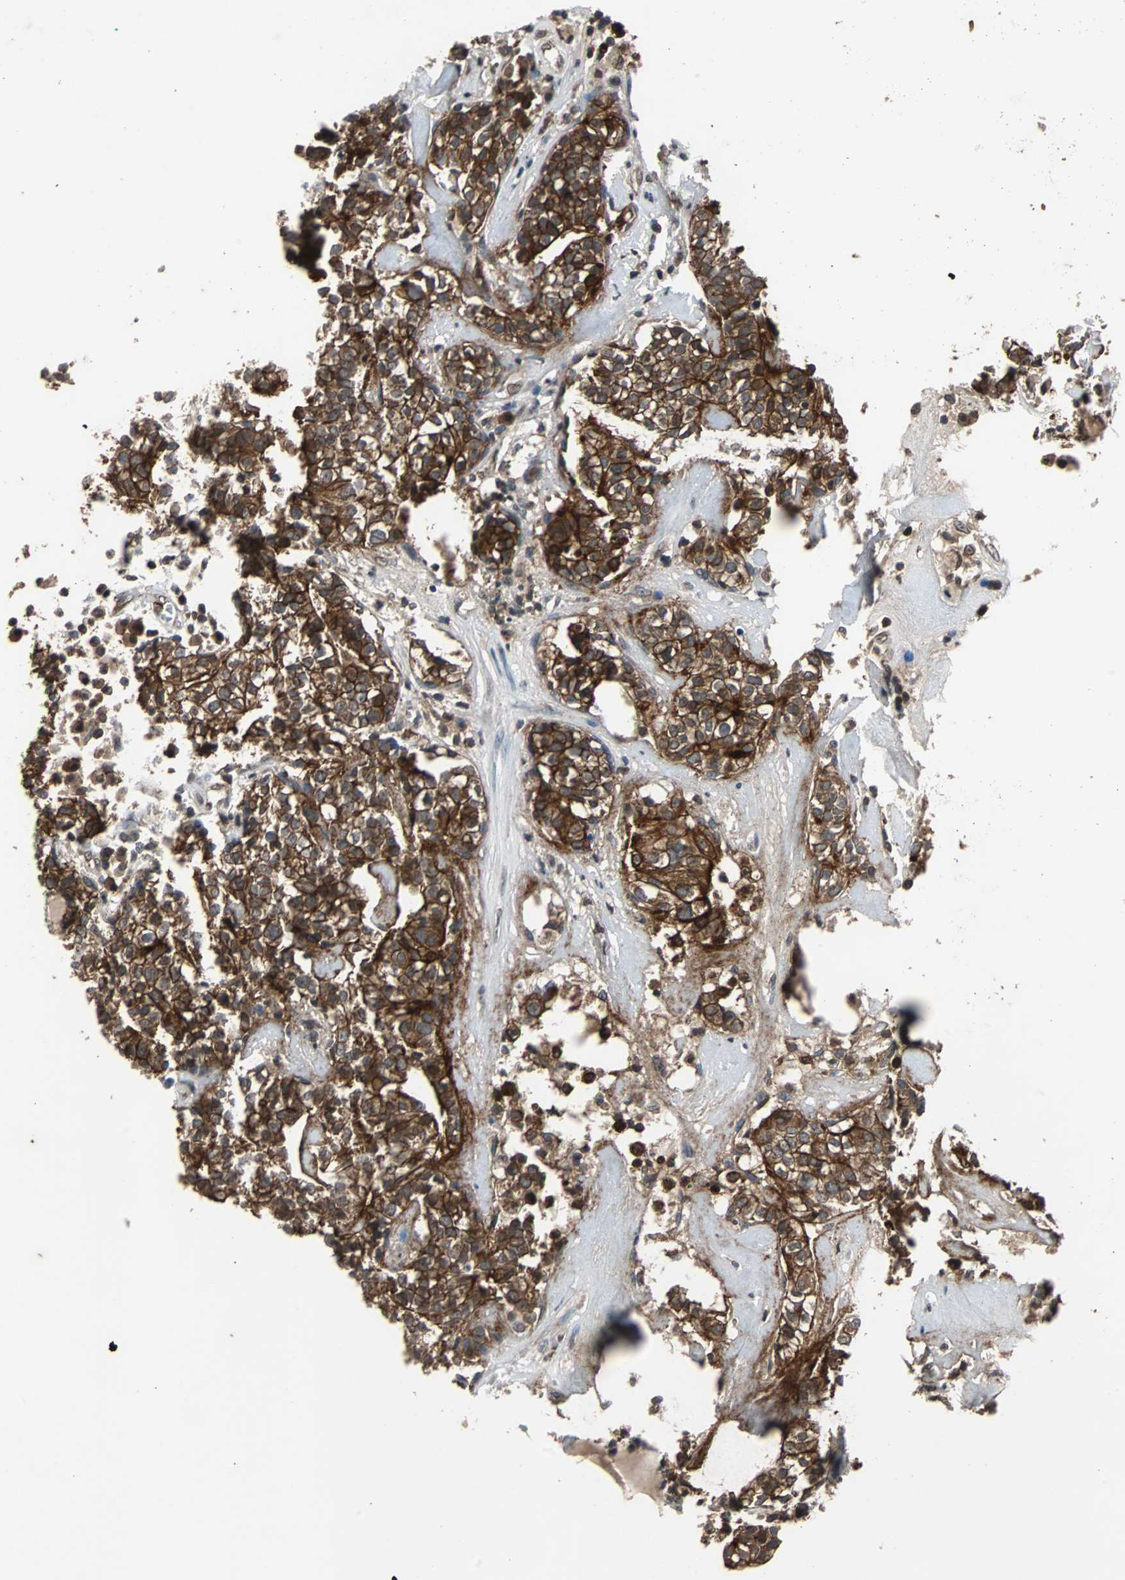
{"staining": {"intensity": "strong", "quantity": ">75%", "location": "cytoplasmic/membranous"}, "tissue": "head and neck cancer", "cell_type": "Tumor cells", "image_type": "cancer", "snomed": [{"axis": "morphology", "description": "Adenocarcinoma, NOS"}, {"axis": "topography", "description": "Salivary gland"}, {"axis": "topography", "description": "Head-Neck"}], "caption": "Head and neck adenocarcinoma stained with DAB (3,3'-diaminobenzidine) IHC demonstrates high levels of strong cytoplasmic/membranous staining in about >75% of tumor cells.", "gene": "LSR", "patient": {"sex": "female", "age": 65}}